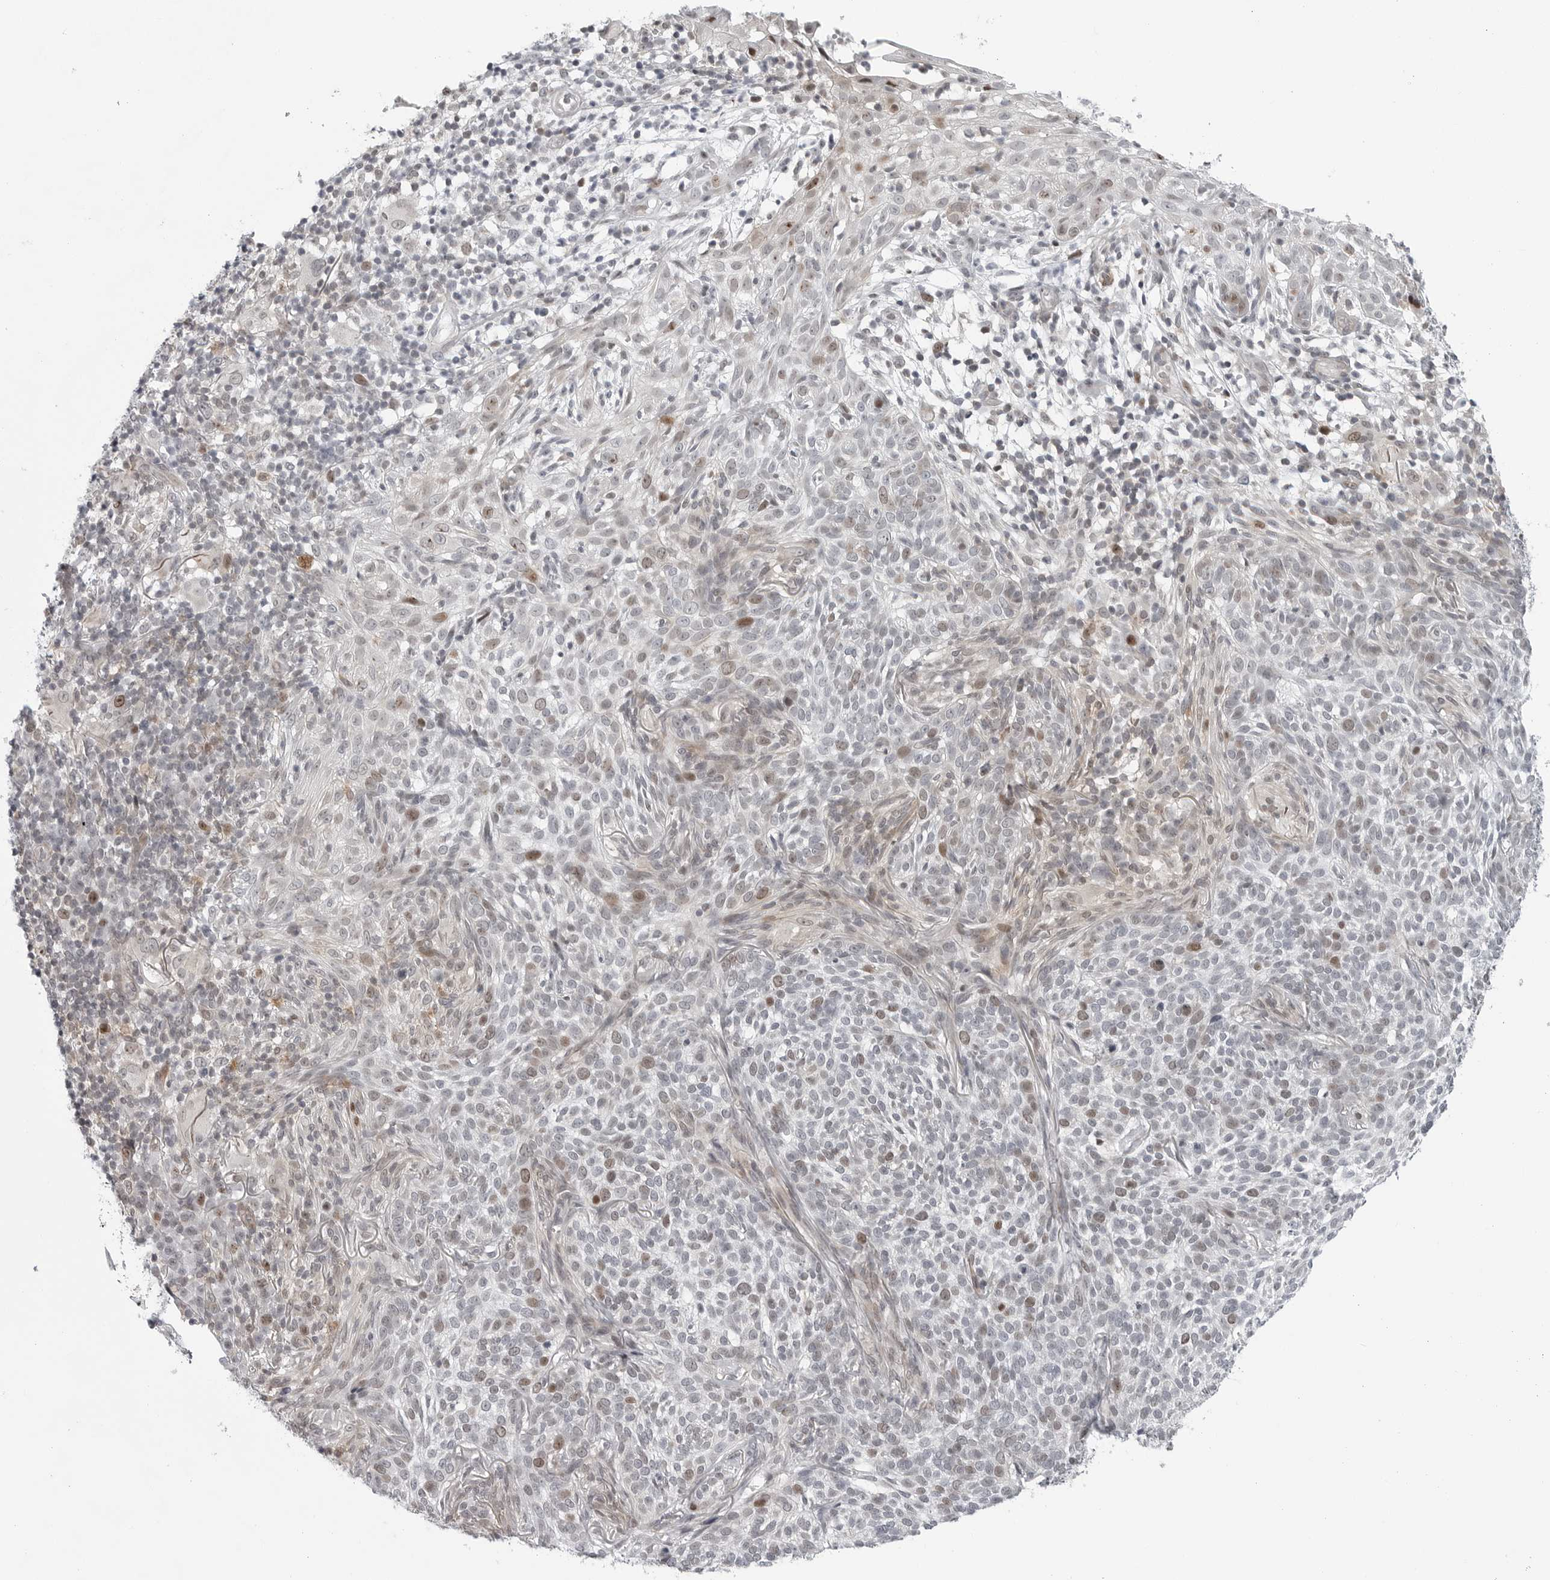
{"staining": {"intensity": "weak", "quantity": "<25%", "location": "cytoplasmic/membranous,nuclear"}, "tissue": "skin cancer", "cell_type": "Tumor cells", "image_type": "cancer", "snomed": [{"axis": "morphology", "description": "Basal cell carcinoma"}, {"axis": "topography", "description": "Skin"}], "caption": "The IHC histopathology image has no significant staining in tumor cells of skin cancer (basal cell carcinoma) tissue. (Brightfield microscopy of DAB IHC at high magnification).", "gene": "FAM135B", "patient": {"sex": "female", "age": 64}}